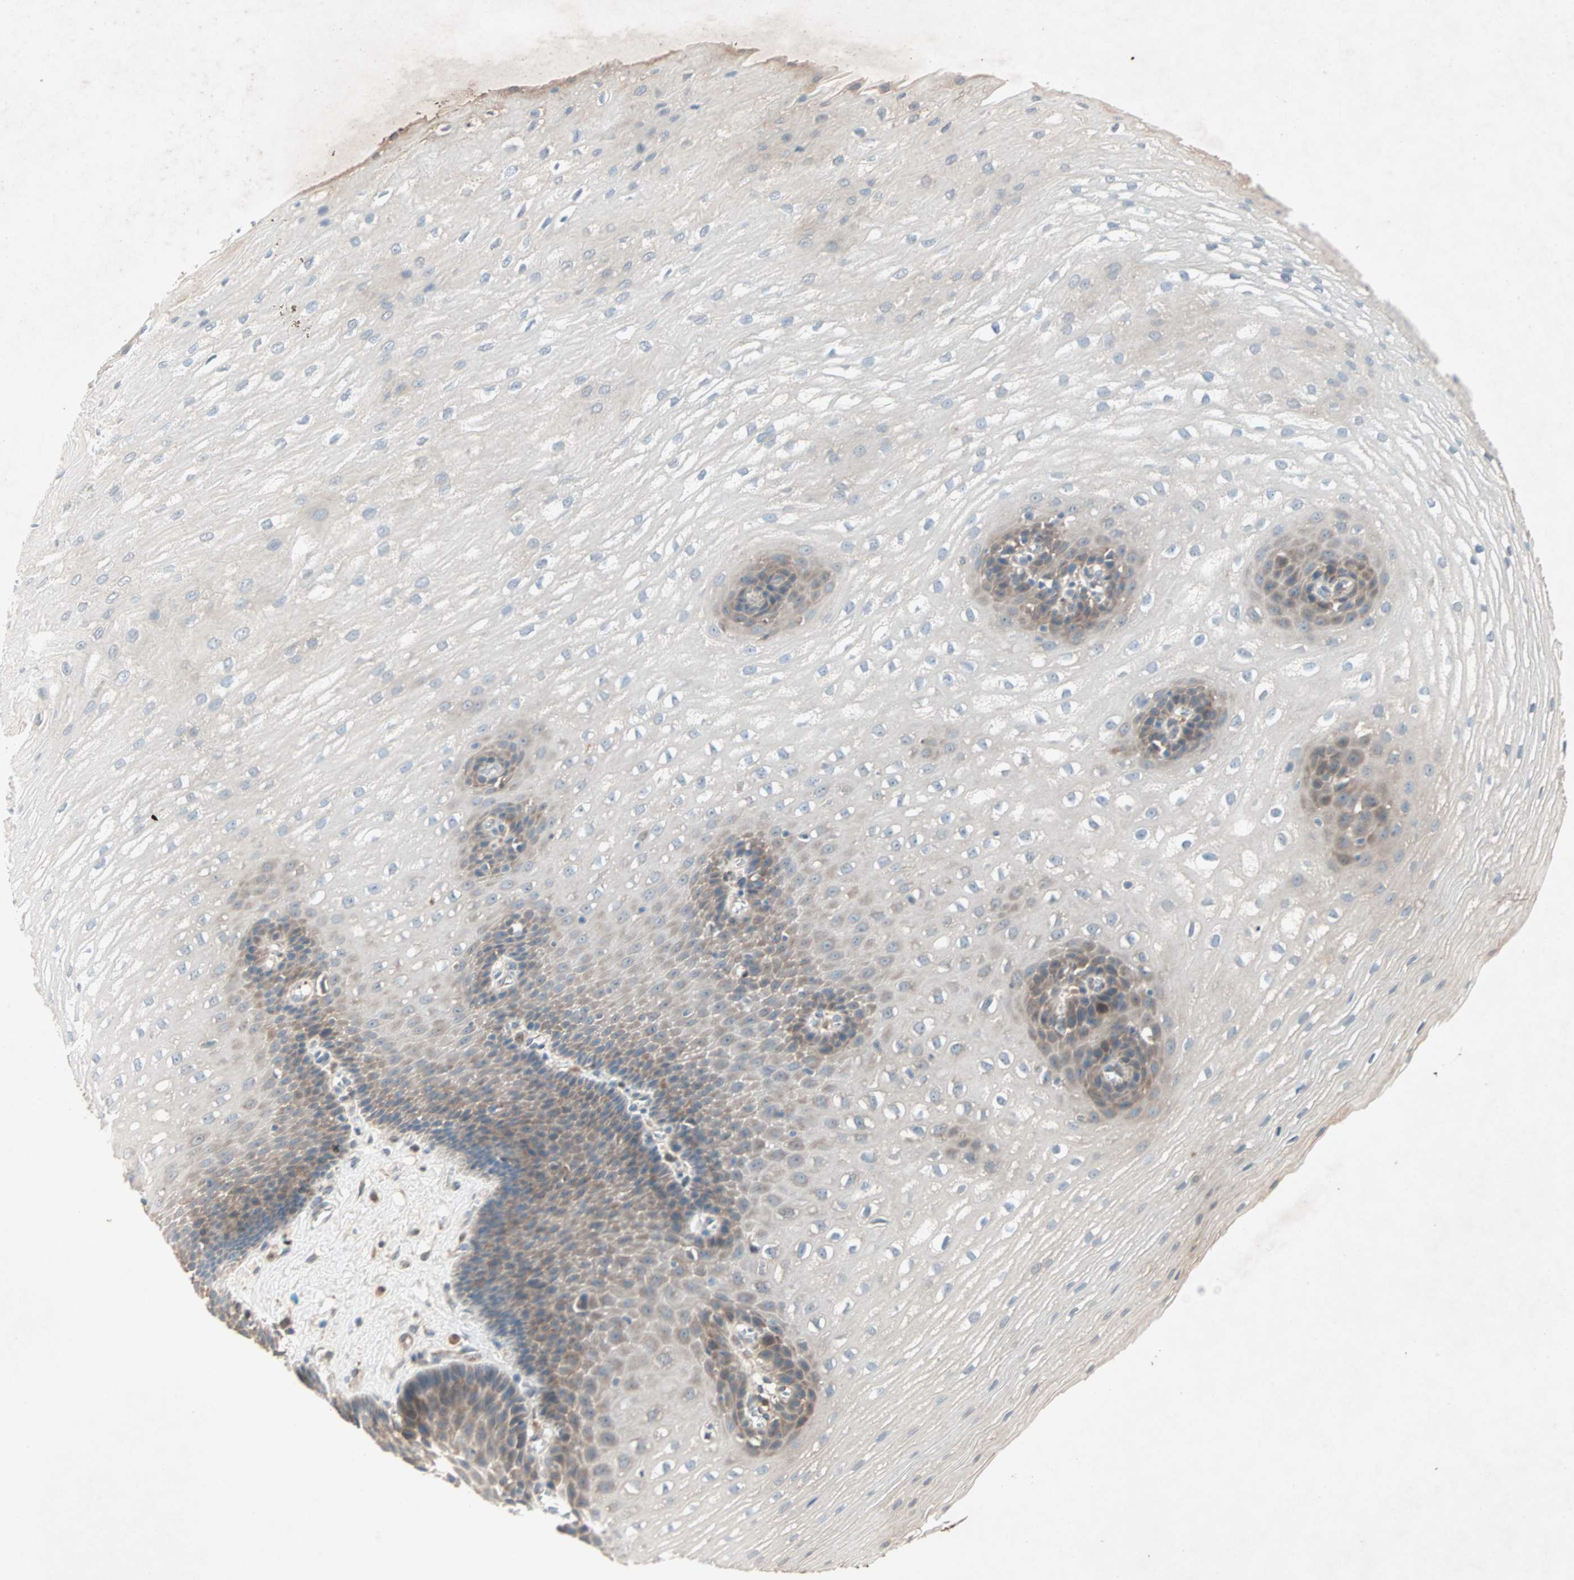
{"staining": {"intensity": "weak", "quantity": "<25%", "location": "cytoplasmic/membranous"}, "tissue": "esophagus", "cell_type": "Squamous epithelial cells", "image_type": "normal", "snomed": [{"axis": "morphology", "description": "Normal tissue, NOS"}, {"axis": "topography", "description": "Esophagus"}], "caption": "Immunohistochemistry histopathology image of normal esophagus stained for a protein (brown), which exhibits no staining in squamous epithelial cells. (DAB (3,3'-diaminobenzidine) immunohistochemistry (IHC) visualized using brightfield microscopy, high magnification).", "gene": "SDSL", "patient": {"sex": "male", "age": 48}}